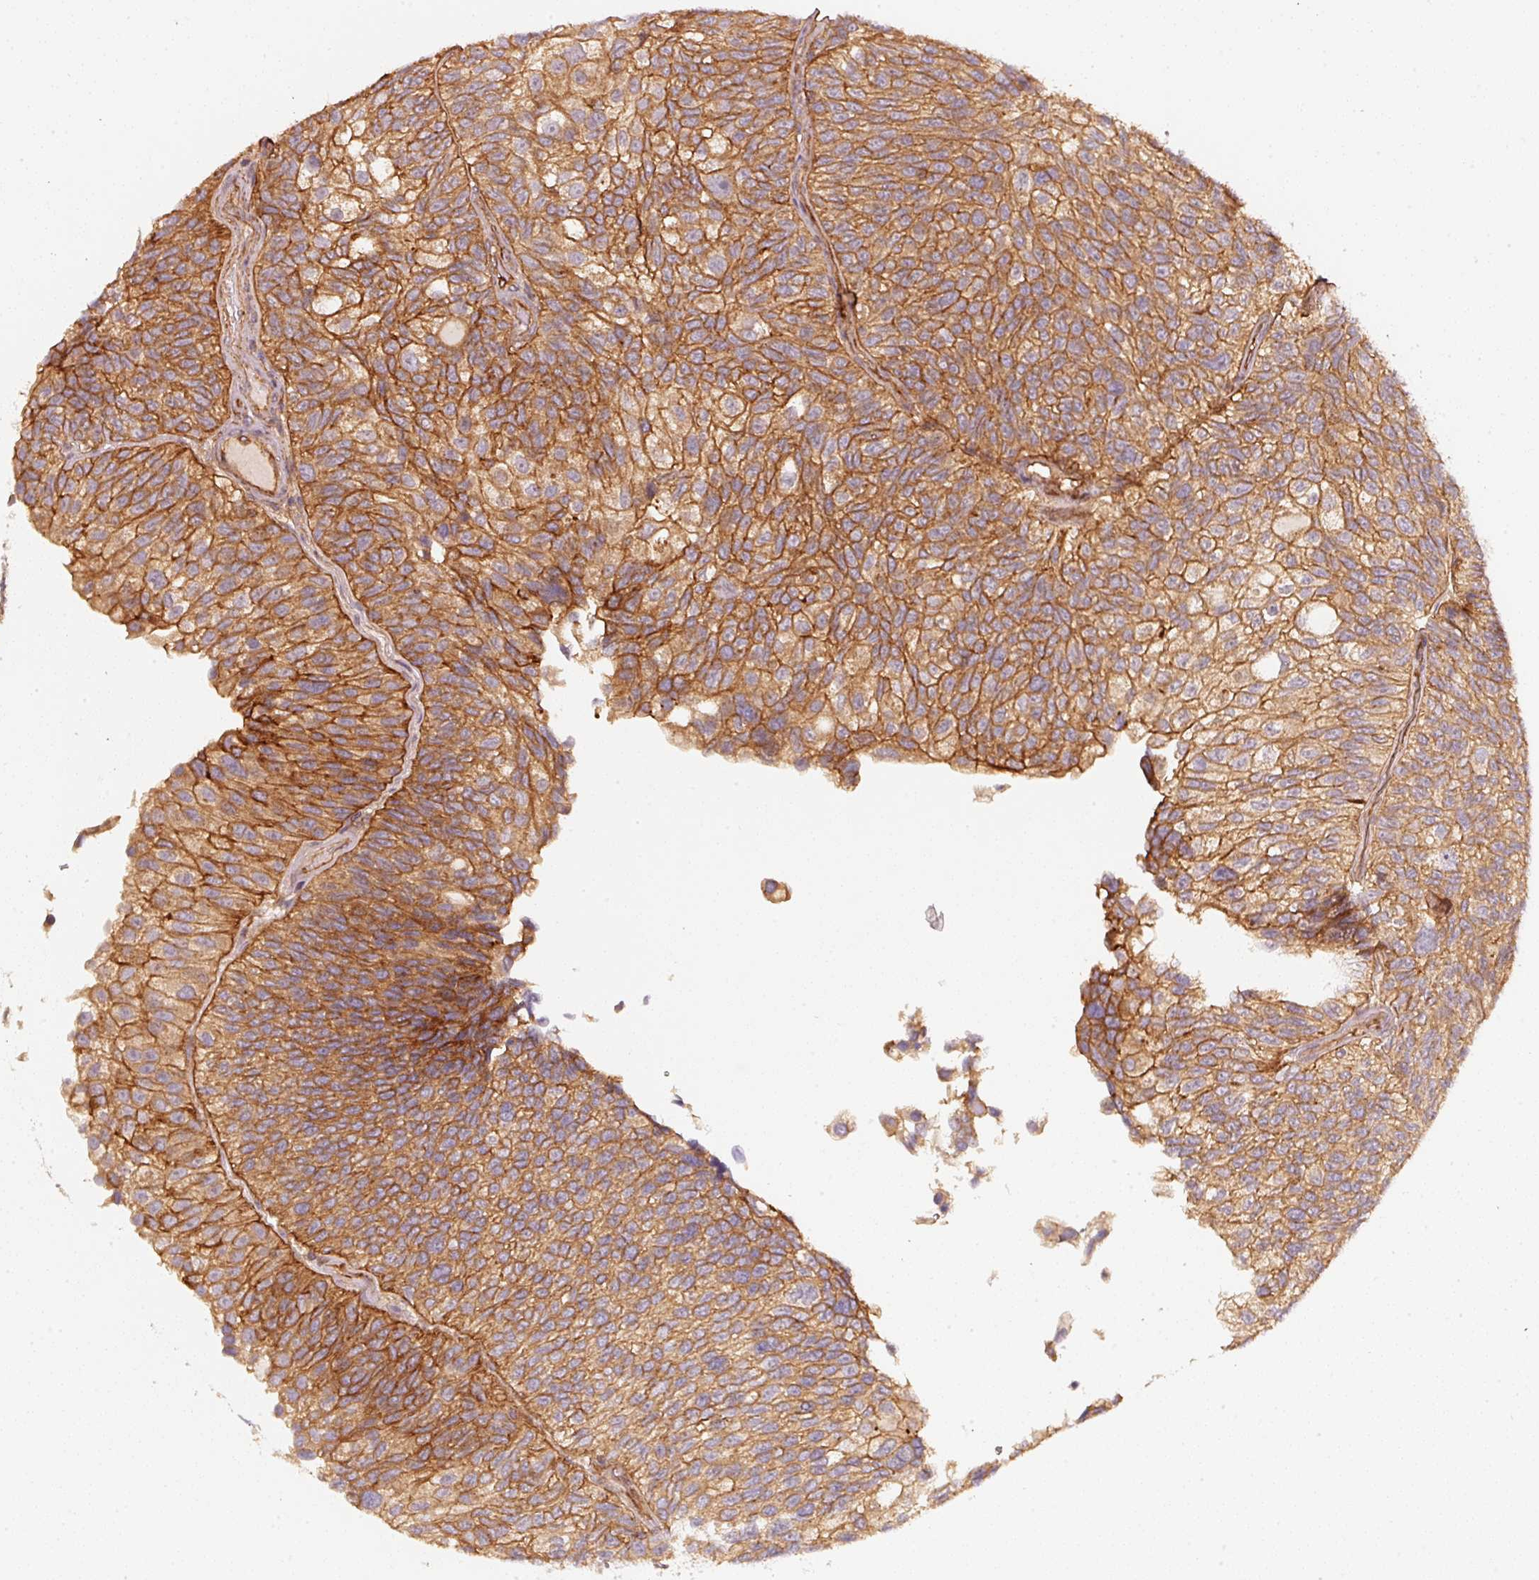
{"staining": {"intensity": "moderate", "quantity": ">75%", "location": "cytoplasmic/membranous"}, "tissue": "urothelial cancer", "cell_type": "Tumor cells", "image_type": "cancer", "snomed": [{"axis": "morphology", "description": "Urothelial carcinoma, NOS"}, {"axis": "topography", "description": "Urinary bladder"}], "caption": "Tumor cells show moderate cytoplasmic/membranous staining in about >75% of cells in urothelial cancer.", "gene": "CEP95", "patient": {"sex": "male", "age": 87}}